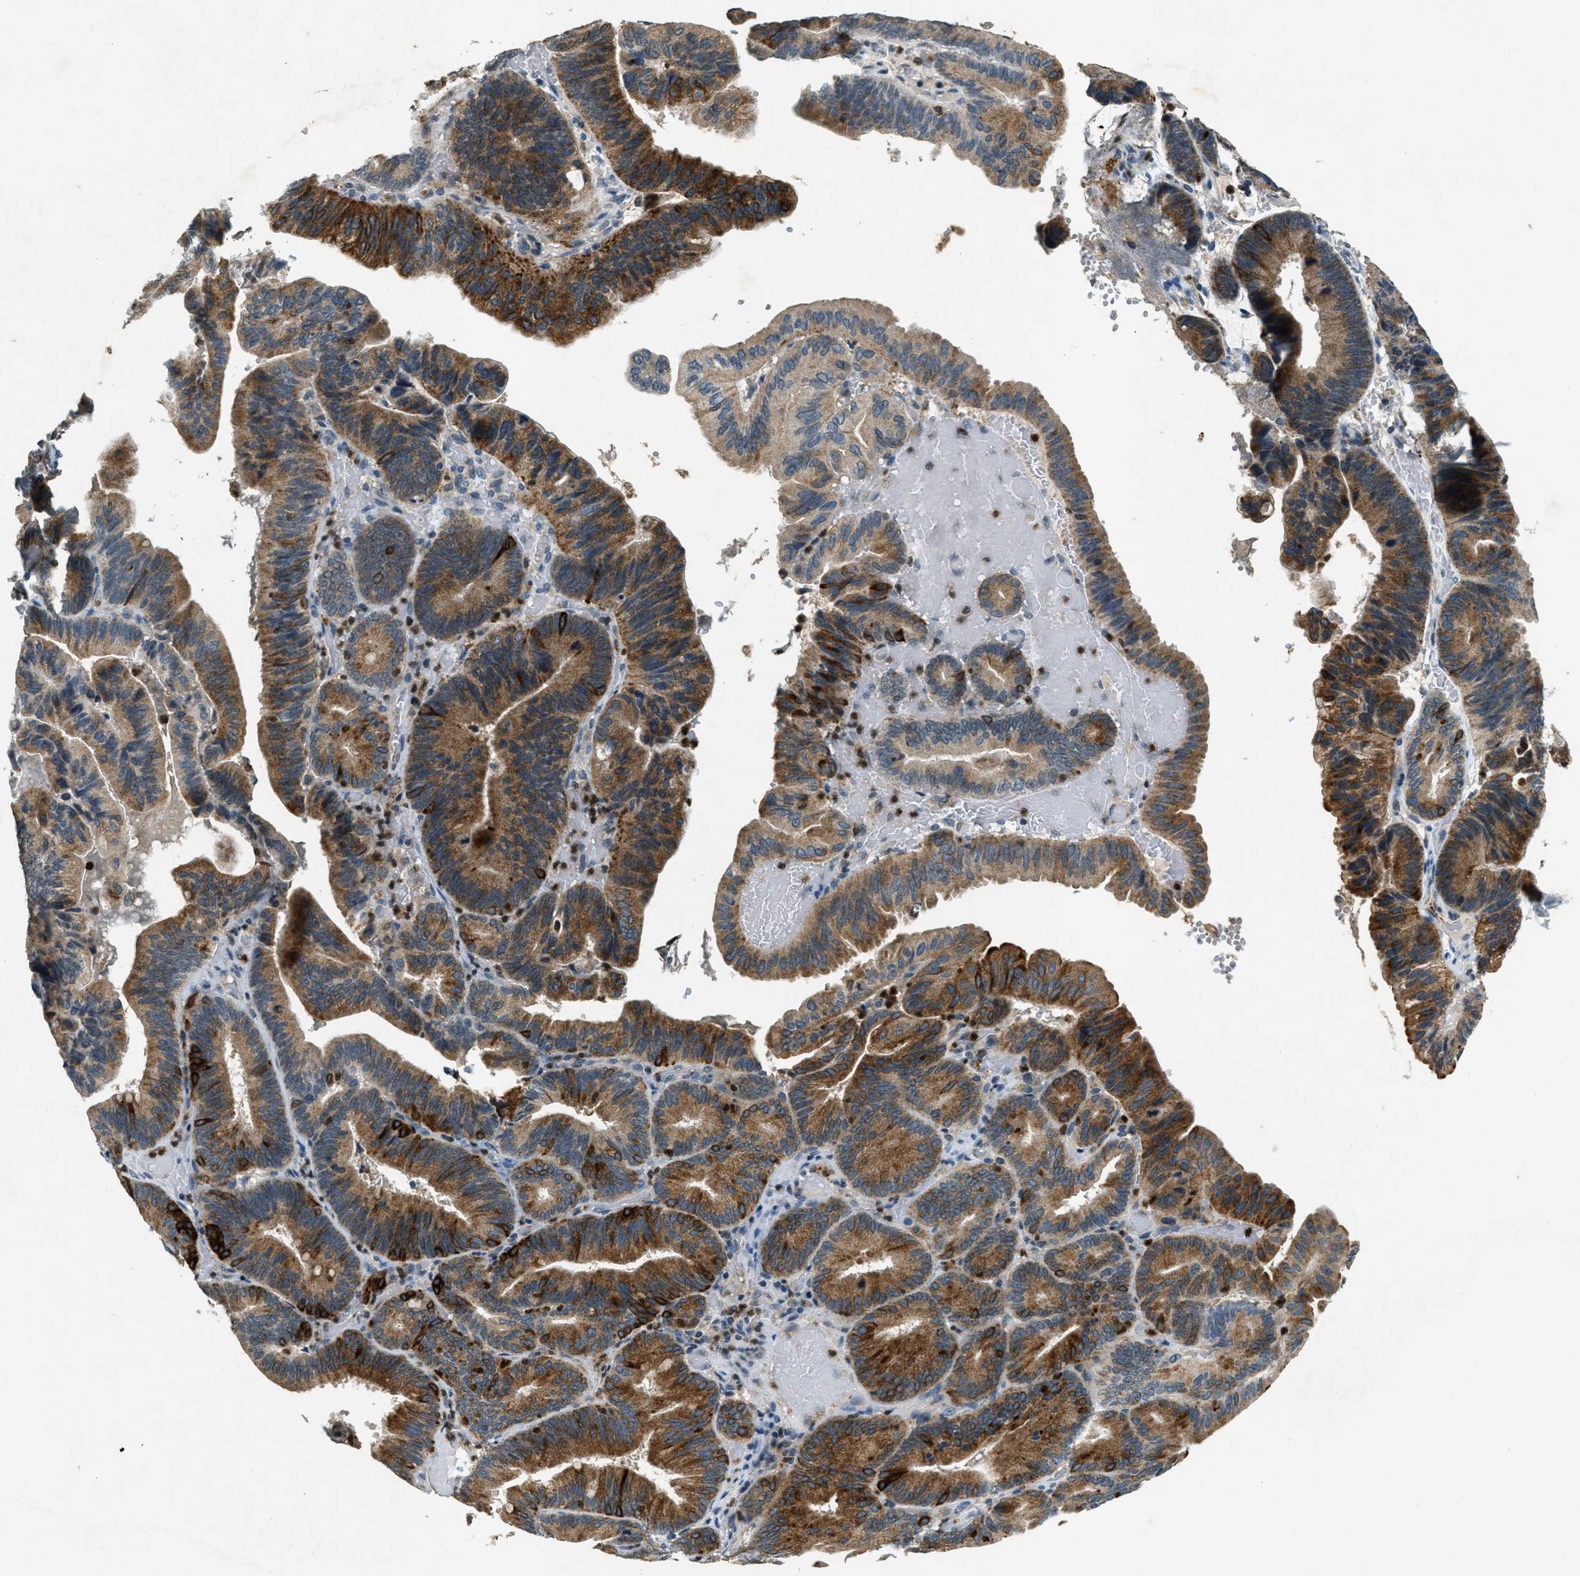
{"staining": {"intensity": "strong", "quantity": ">75%", "location": "cytoplasmic/membranous"}, "tissue": "pancreatic cancer", "cell_type": "Tumor cells", "image_type": "cancer", "snomed": [{"axis": "morphology", "description": "Adenocarcinoma, NOS"}, {"axis": "topography", "description": "Pancreas"}], "caption": "About >75% of tumor cells in human pancreatic adenocarcinoma reveal strong cytoplasmic/membranous protein expression as visualized by brown immunohistochemical staining.", "gene": "RAB3D", "patient": {"sex": "male", "age": 82}}